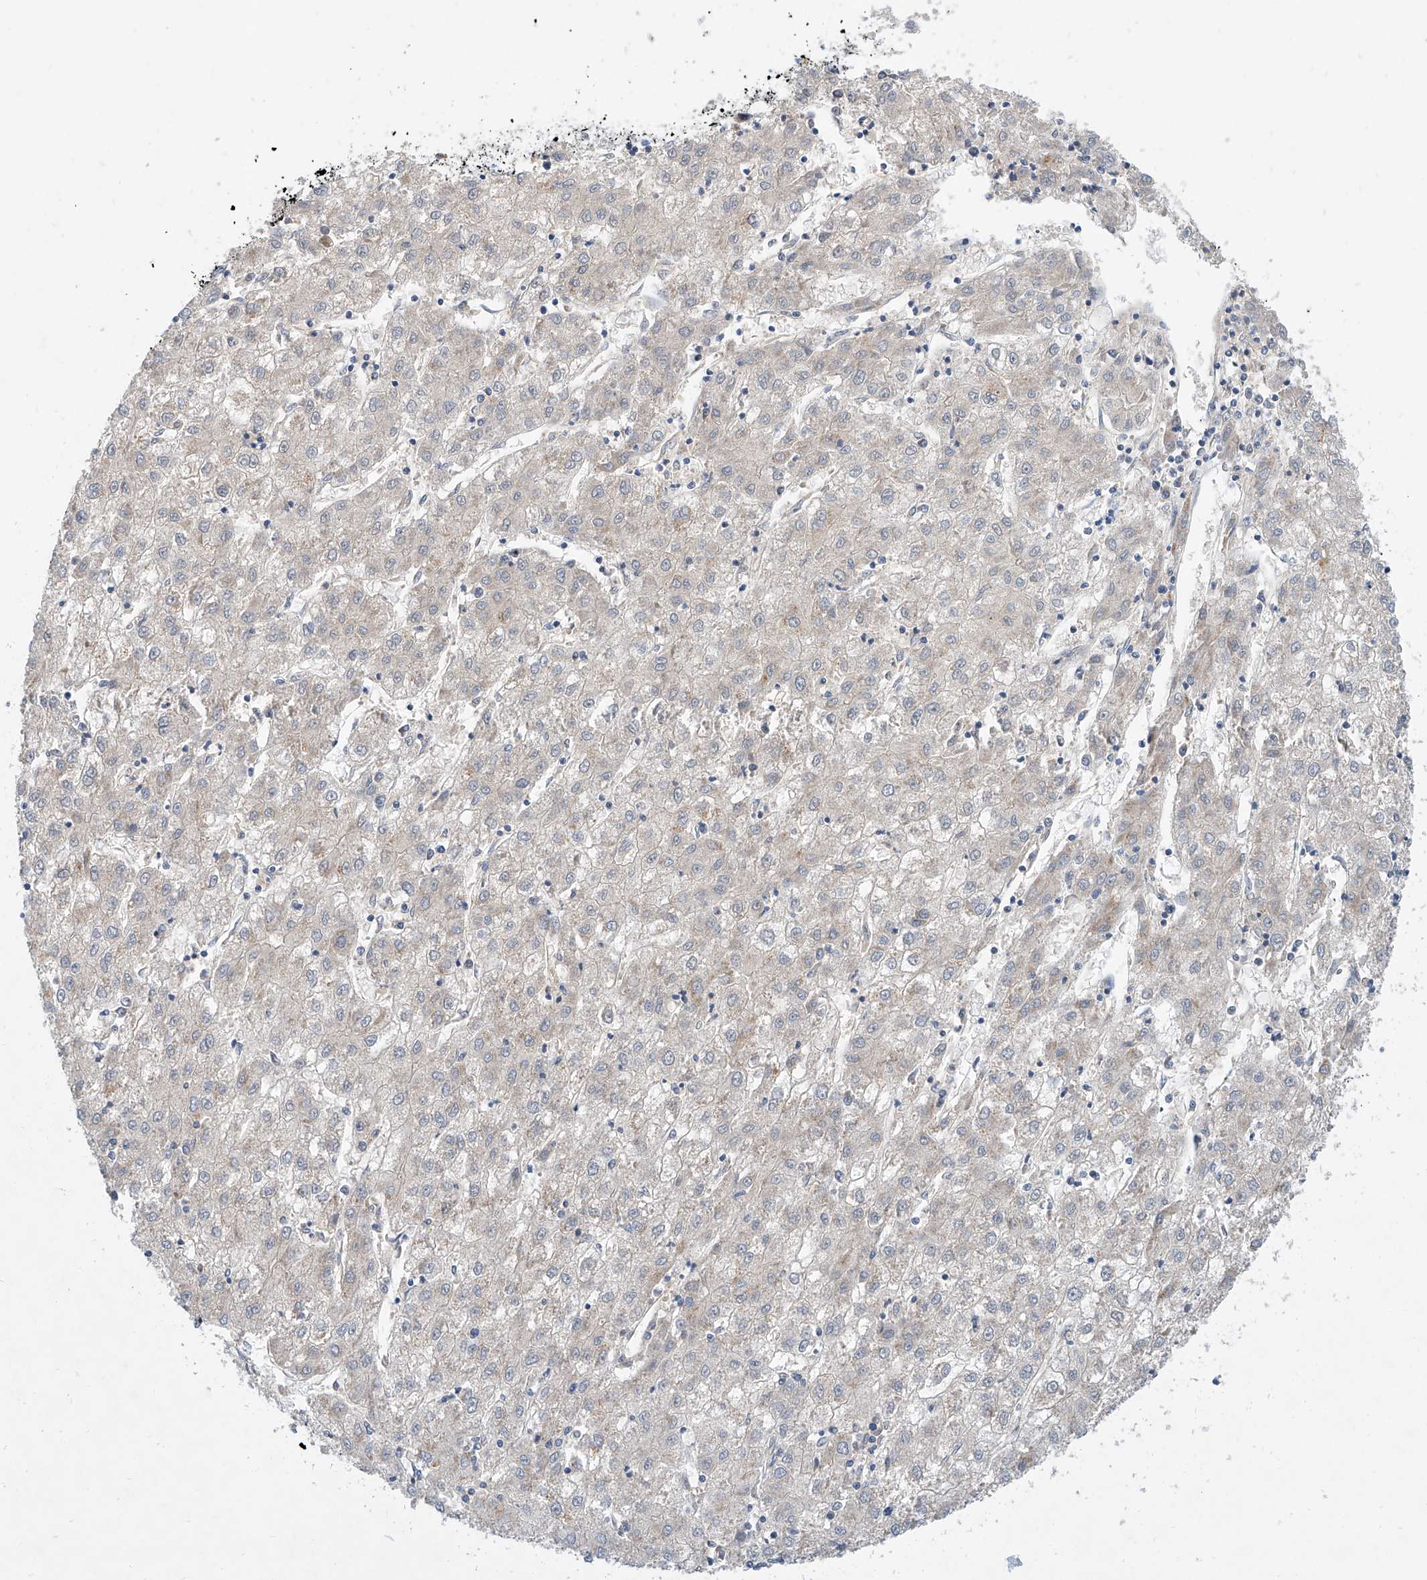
{"staining": {"intensity": "weak", "quantity": "25%-75%", "location": "cytoplasmic/membranous"}, "tissue": "liver cancer", "cell_type": "Tumor cells", "image_type": "cancer", "snomed": [{"axis": "morphology", "description": "Carcinoma, Hepatocellular, NOS"}, {"axis": "topography", "description": "Liver"}], "caption": "Weak cytoplasmic/membranous expression is seen in approximately 25%-75% of tumor cells in liver cancer.", "gene": "BPTF", "patient": {"sex": "male", "age": 72}}